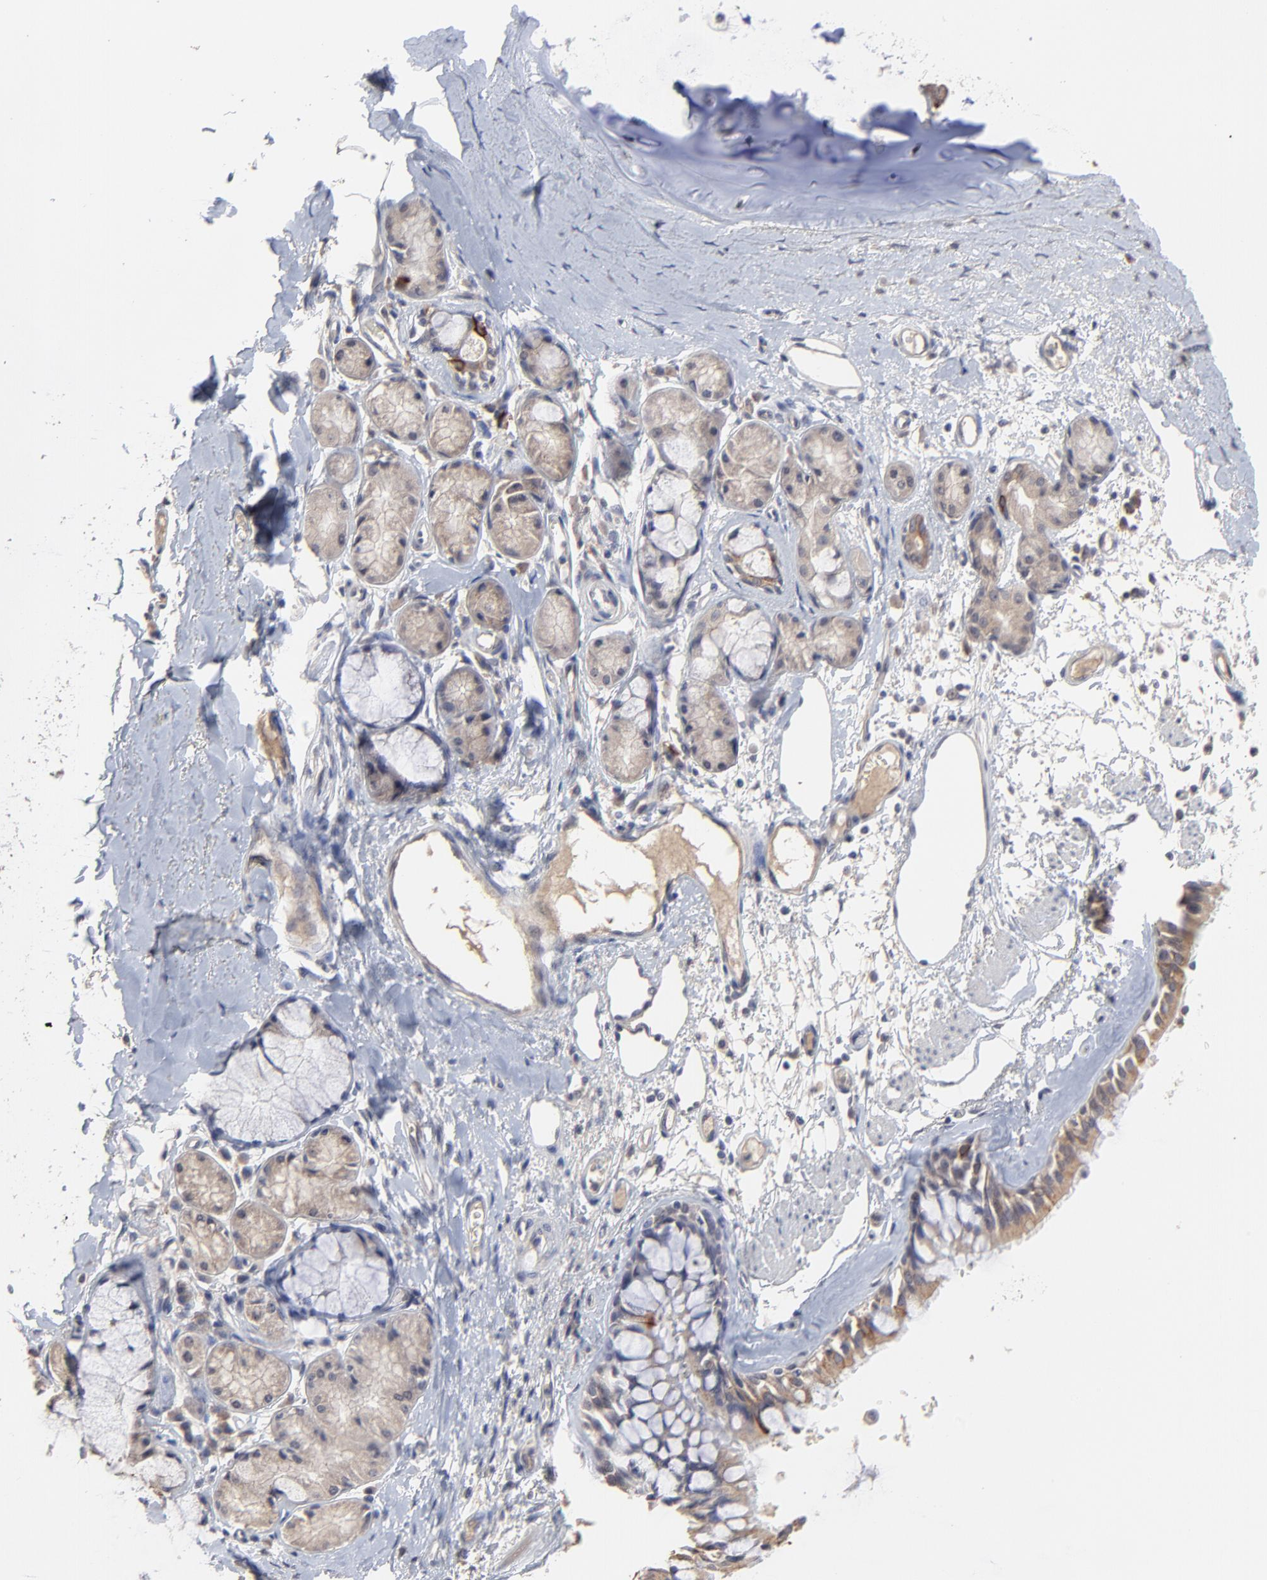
{"staining": {"intensity": "moderate", "quantity": ">75%", "location": "cytoplasmic/membranous"}, "tissue": "bronchus", "cell_type": "Respiratory epithelial cells", "image_type": "normal", "snomed": [{"axis": "morphology", "description": "Normal tissue, NOS"}, {"axis": "topography", "description": "Bronchus"}, {"axis": "topography", "description": "Lung"}], "caption": "An immunohistochemistry image of normal tissue is shown. Protein staining in brown shows moderate cytoplasmic/membranous positivity in bronchus within respiratory epithelial cells. (IHC, brightfield microscopy, high magnification).", "gene": "FAM199X", "patient": {"sex": "female", "age": 56}}